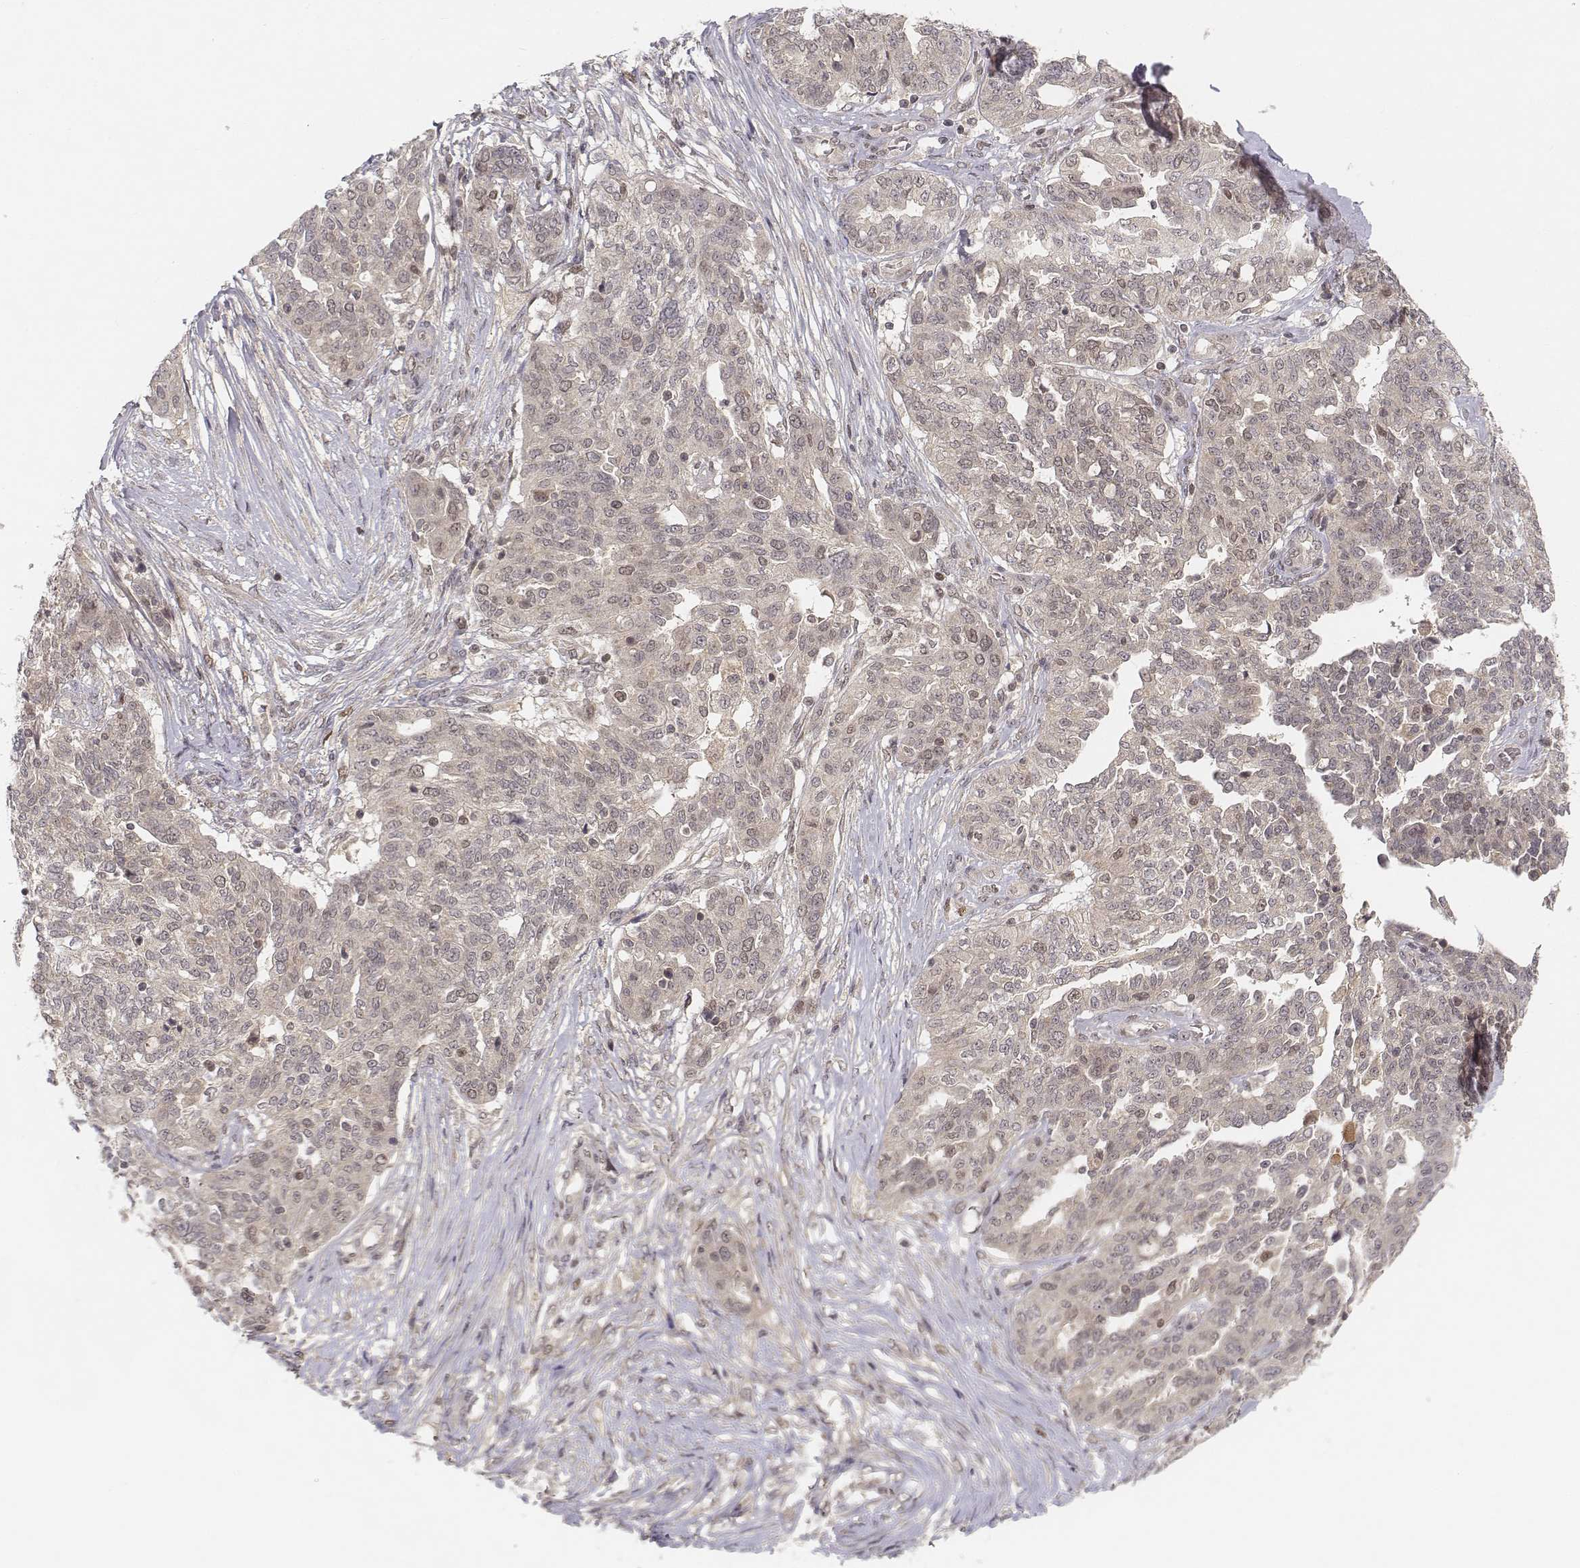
{"staining": {"intensity": "negative", "quantity": "none", "location": "none"}, "tissue": "ovarian cancer", "cell_type": "Tumor cells", "image_type": "cancer", "snomed": [{"axis": "morphology", "description": "Cystadenocarcinoma, serous, NOS"}, {"axis": "topography", "description": "Ovary"}], "caption": "This is an immunohistochemistry micrograph of ovarian cancer. There is no expression in tumor cells.", "gene": "FANCD2", "patient": {"sex": "female", "age": 67}}